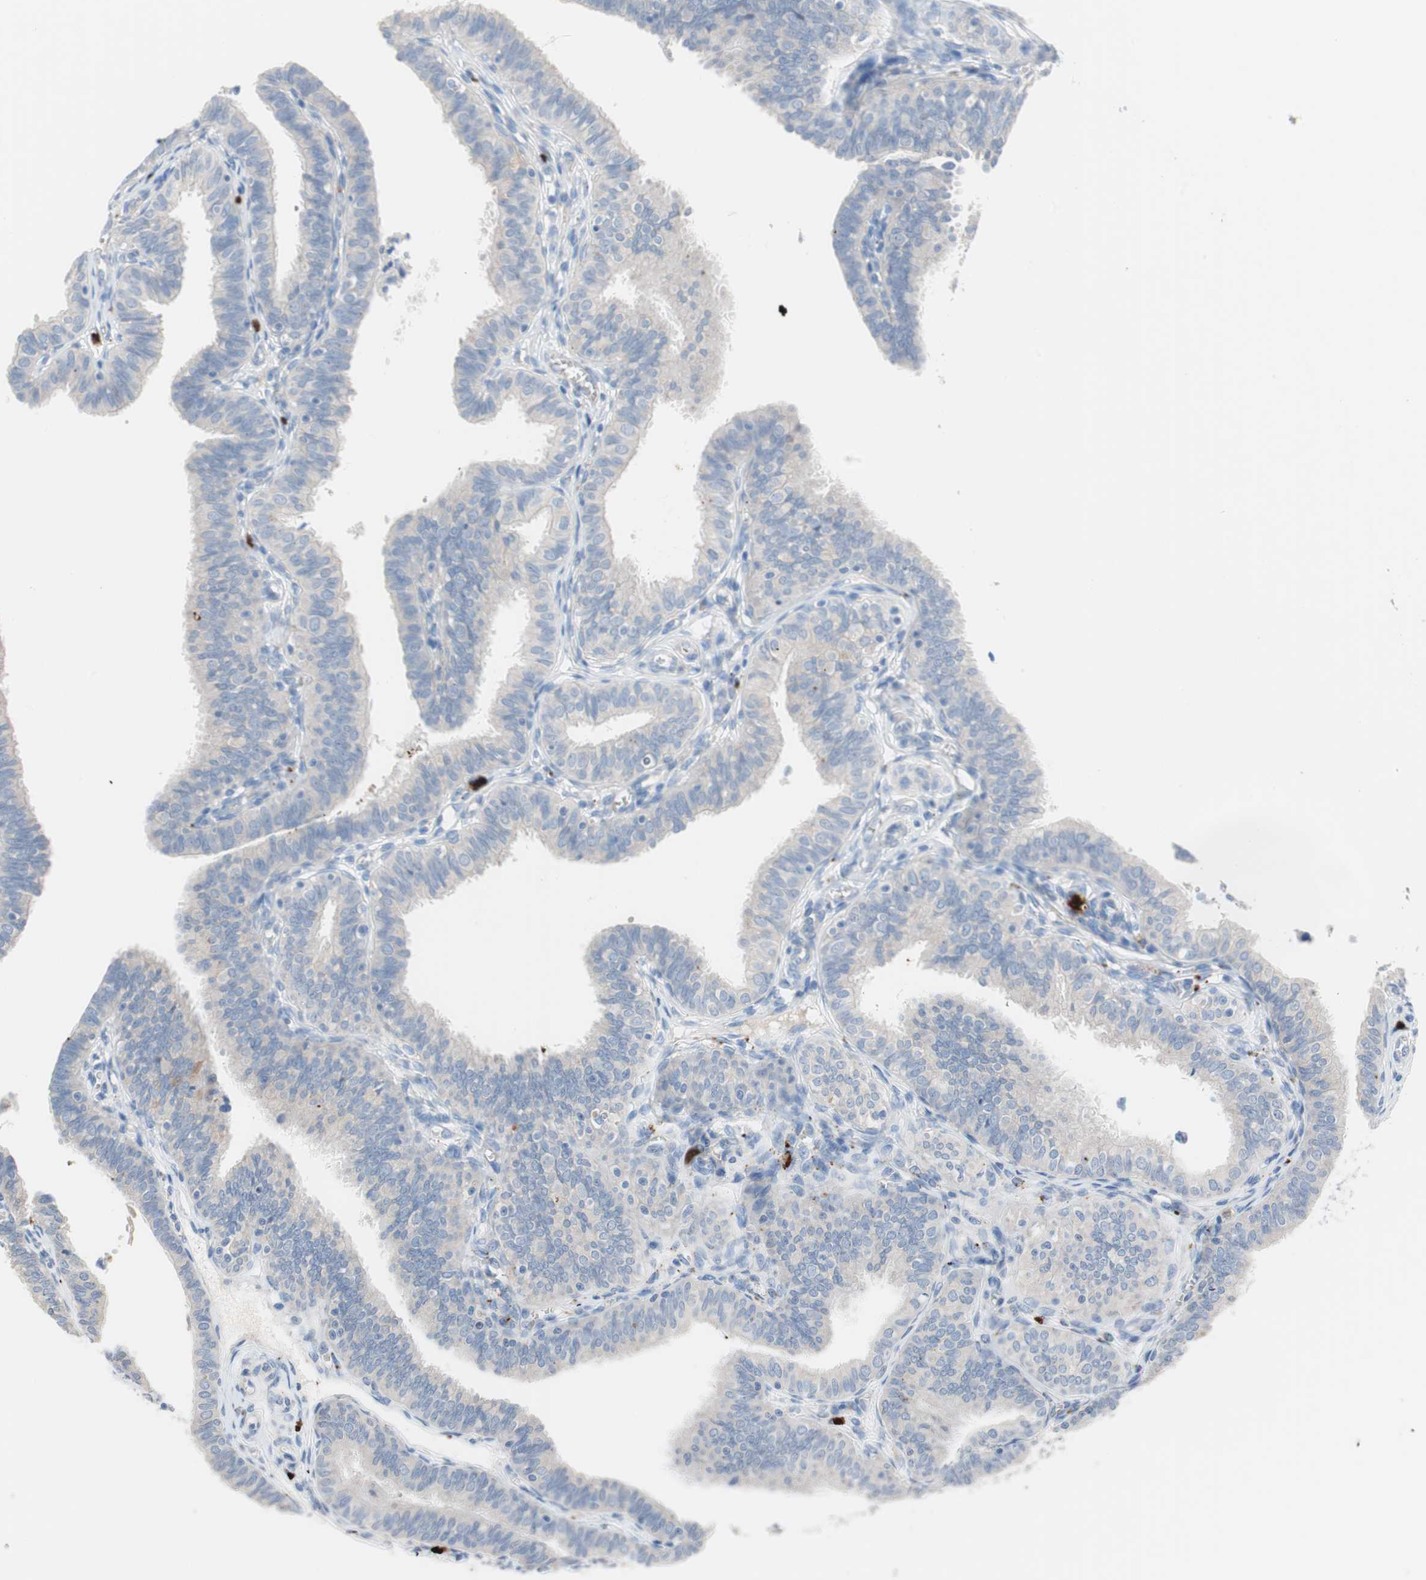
{"staining": {"intensity": "negative", "quantity": "none", "location": "none"}, "tissue": "fallopian tube", "cell_type": "Glandular cells", "image_type": "normal", "snomed": [{"axis": "morphology", "description": "Normal tissue, NOS"}, {"axis": "topography", "description": "Fallopian tube"}], "caption": "There is no significant expression in glandular cells of fallopian tube. (Brightfield microscopy of DAB immunohistochemistry at high magnification).", "gene": "CLEC4D", "patient": {"sex": "female", "age": 46}}